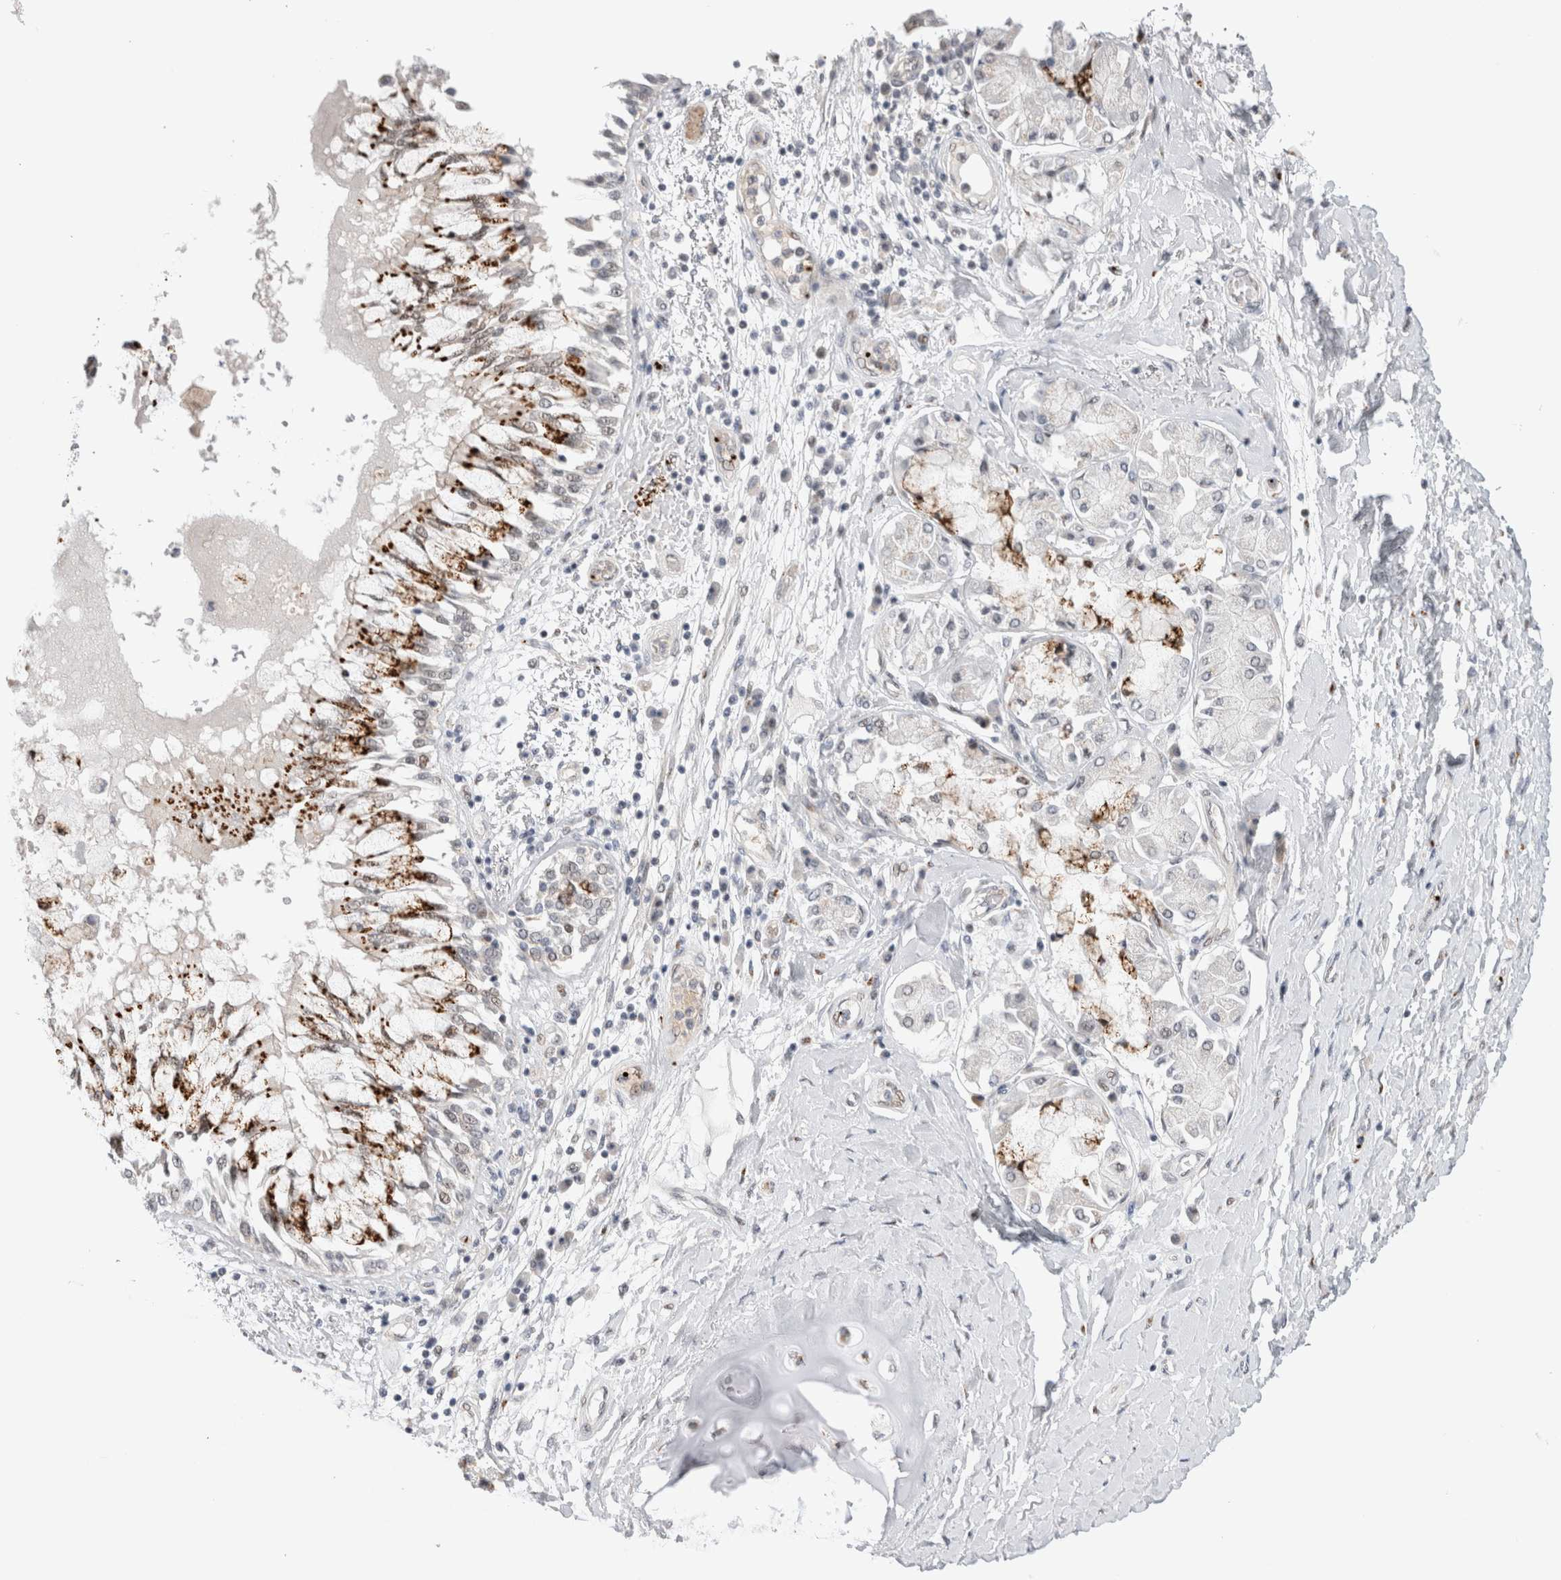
{"staining": {"intensity": "strong", "quantity": ">75%", "location": "cytoplasmic/membranous"}, "tissue": "lung cancer", "cell_type": "Tumor cells", "image_type": "cancer", "snomed": [{"axis": "morphology", "description": "Normal tissue, NOS"}, {"axis": "morphology", "description": "Squamous cell carcinoma, NOS"}, {"axis": "topography", "description": "Lymph node"}, {"axis": "topography", "description": "Cartilage tissue"}, {"axis": "topography", "description": "Bronchus"}, {"axis": "topography", "description": "Lung"}, {"axis": "topography", "description": "Peripheral nerve tissue"}], "caption": "Protein staining demonstrates strong cytoplasmic/membranous positivity in approximately >75% of tumor cells in squamous cell carcinoma (lung).", "gene": "VPS28", "patient": {"sex": "female", "age": 49}}